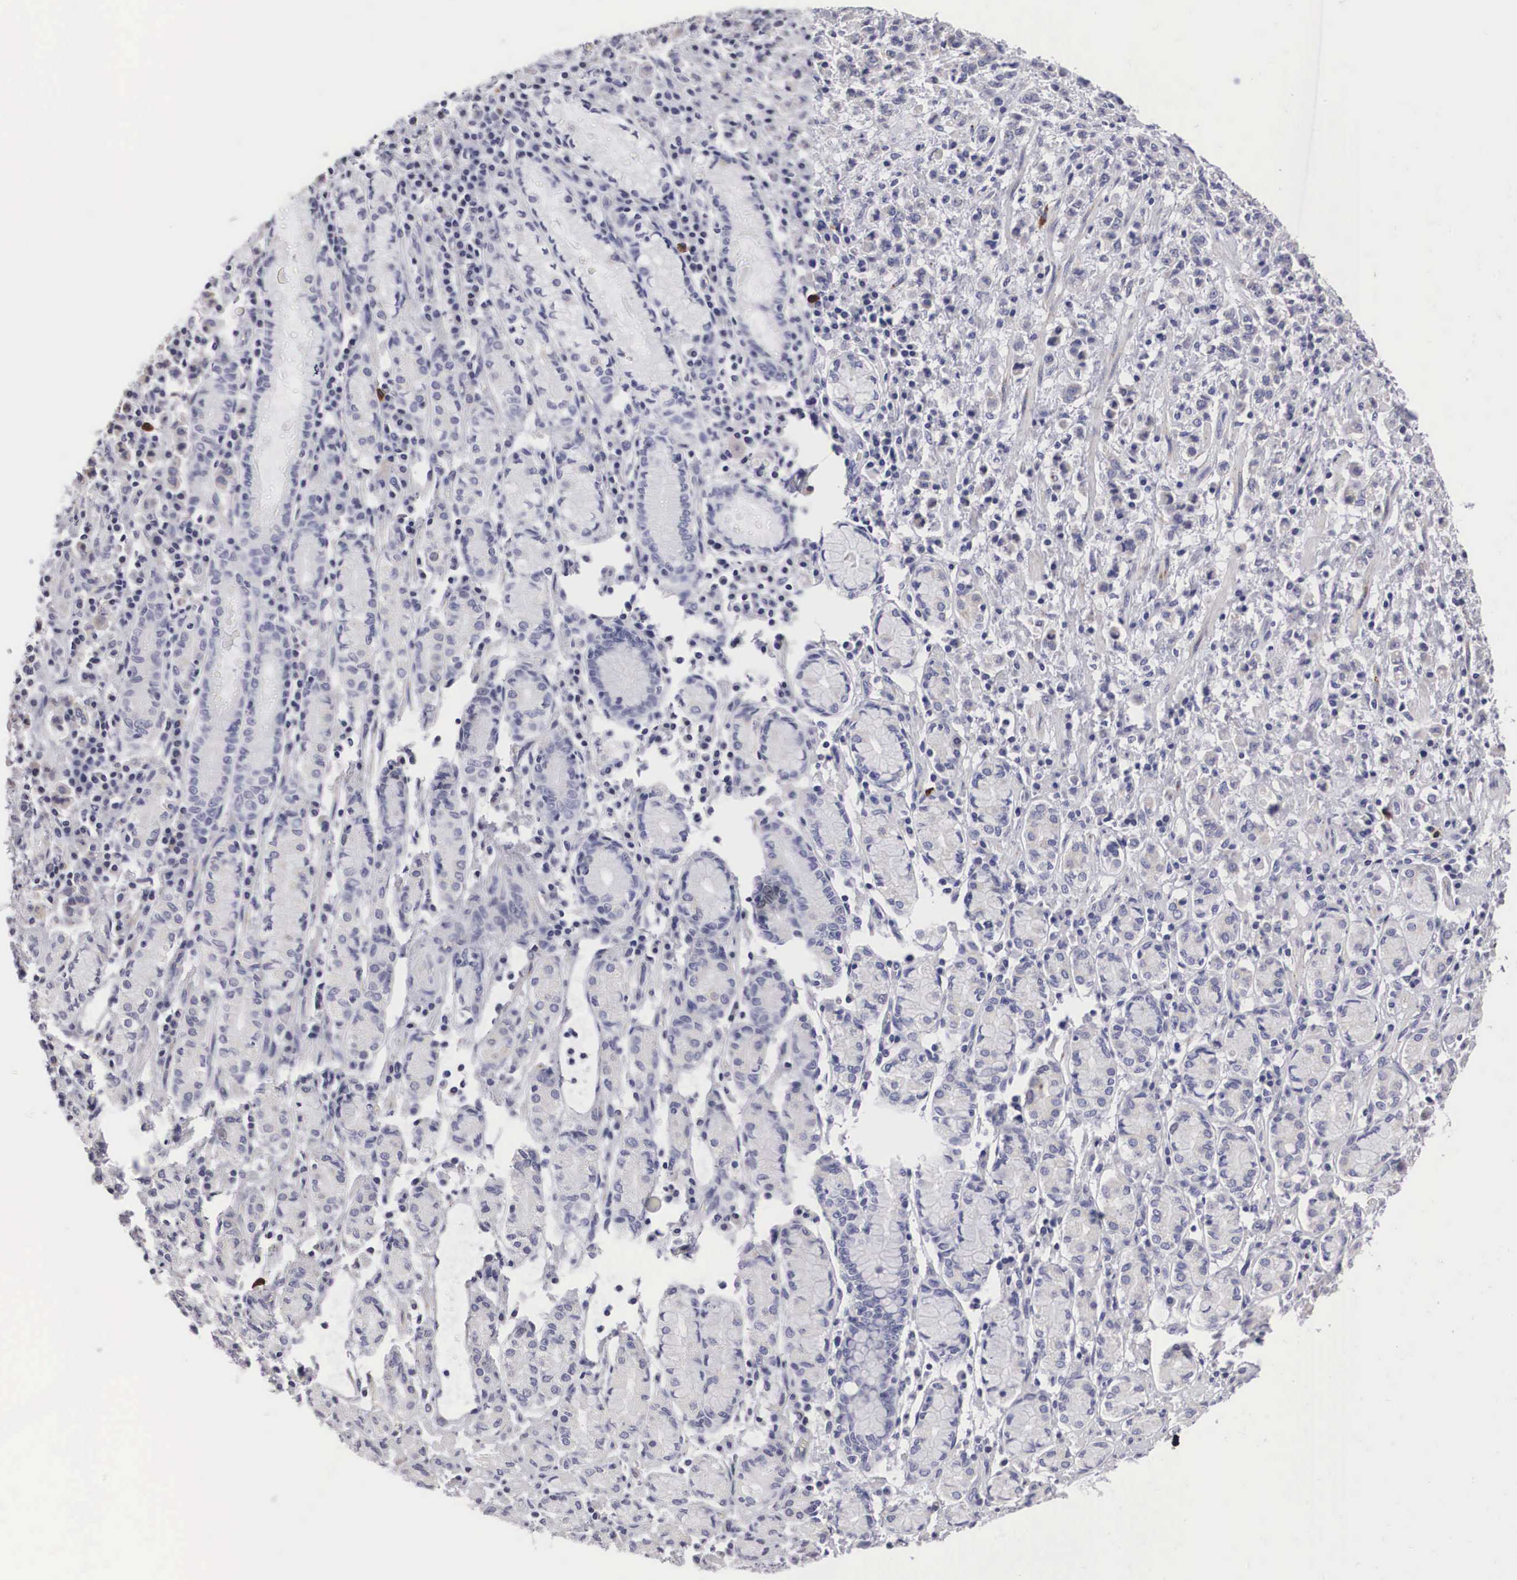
{"staining": {"intensity": "negative", "quantity": "none", "location": "none"}, "tissue": "stomach cancer", "cell_type": "Tumor cells", "image_type": "cancer", "snomed": [{"axis": "morphology", "description": "Adenocarcinoma, NOS"}, {"axis": "topography", "description": "Stomach, lower"}], "caption": "Immunohistochemistry (IHC) micrograph of neoplastic tissue: stomach adenocarcinoma stained with DAB (3,3'-diaminobenzidine) shows no significant protein positivity in tumor cells.", "gene": "ARMCX3", "patient": {"sex": "male", "age": 88}}